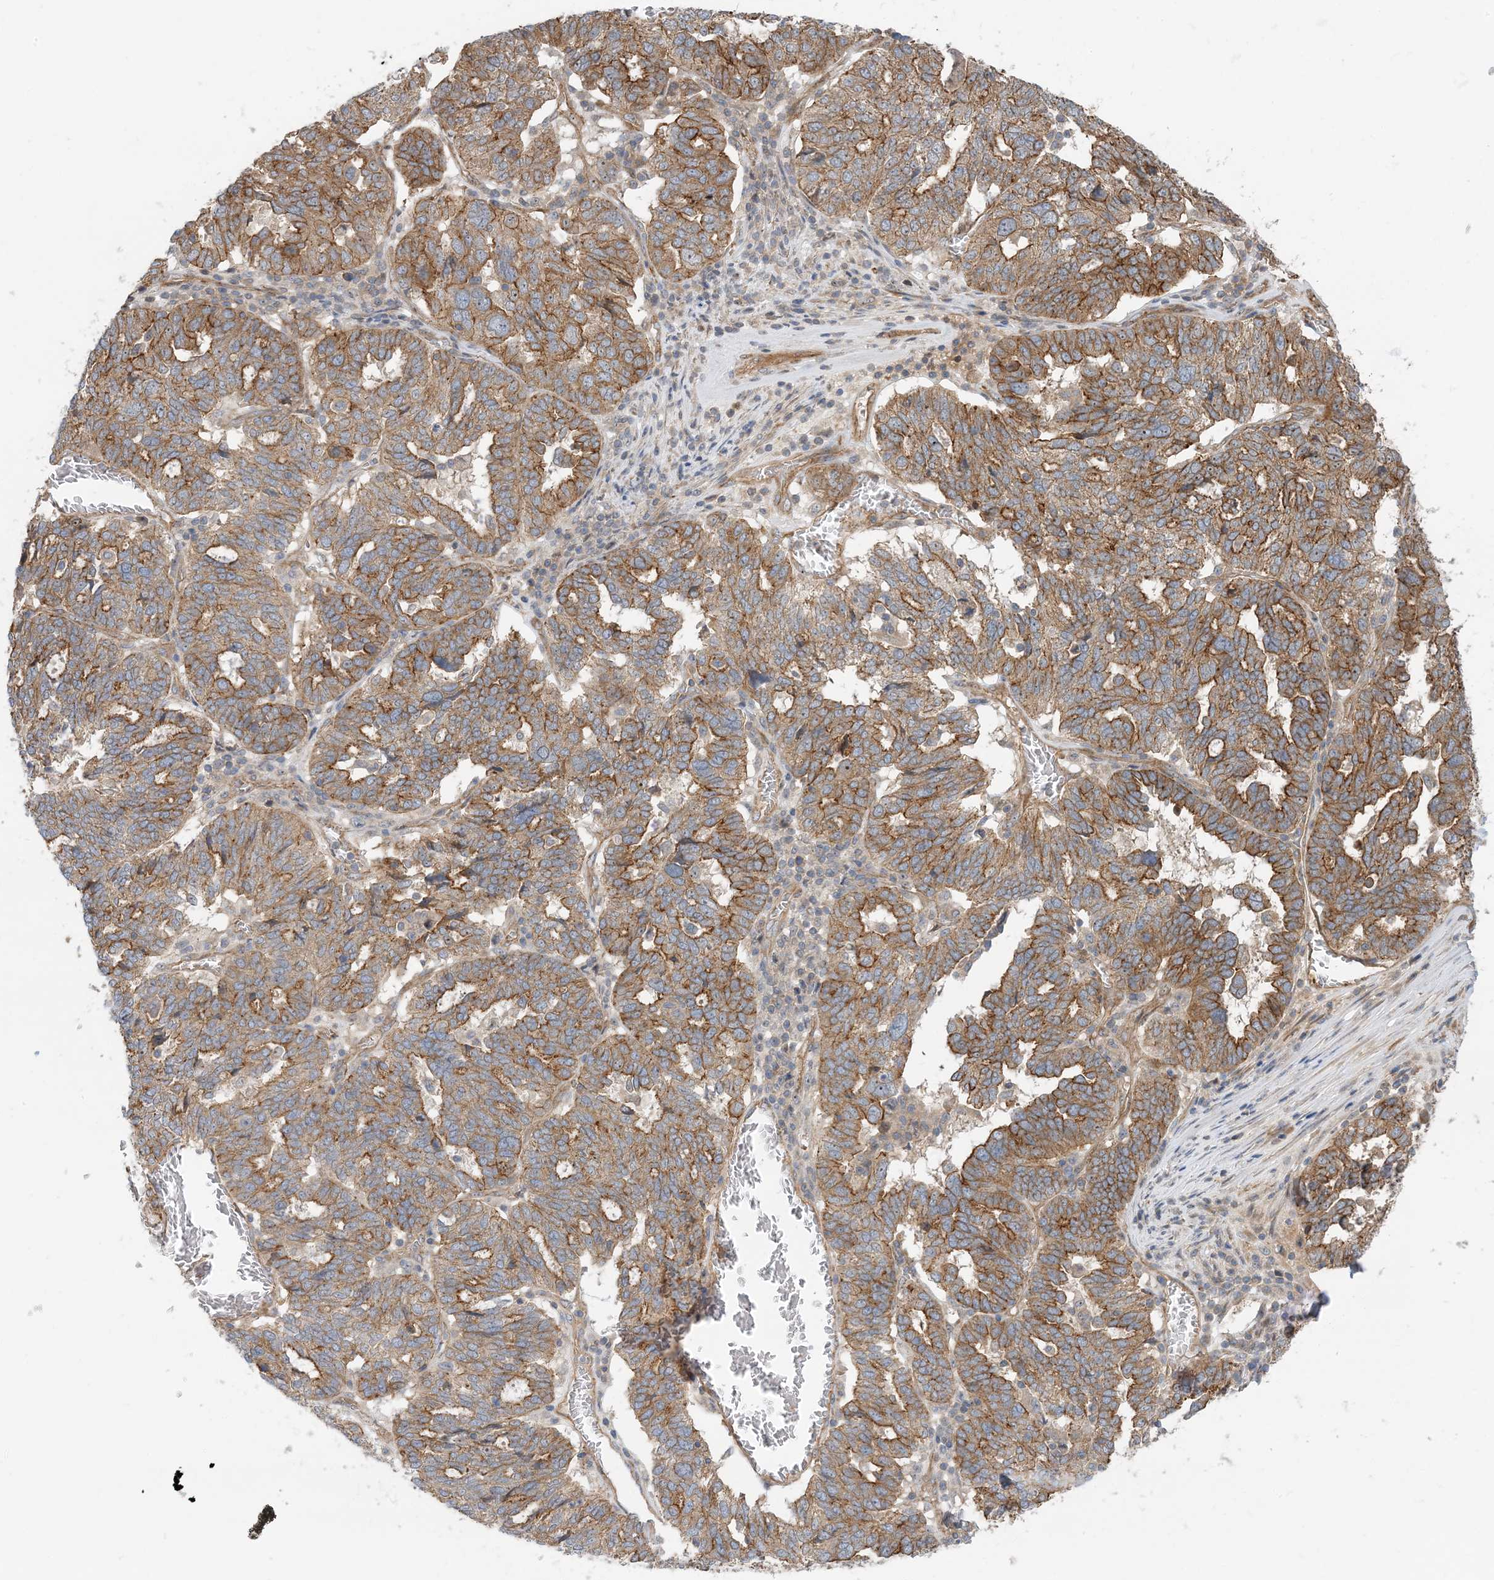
{"staining": {"intensity": "moderate", "quantity": ">75%", "location": "cytoplasmic/membranous"}, "tissue": "ovarian cancer", "cell_type": "Tumor cells", "image_type": "cancer", "snomed": [{"axis": "morphology", "description": "Cystadenocarcinoma, serous, NOS"}, {"axis": "topography", "description": "Ovary"}], "caption": "A brown stain shows moderate cytoplasmic/membranous staining of a protein in human ovarian cancer (serous cystadenocarcinoma) tumor cells.", "gene": "MYL5", "patient": {"sex": "female", "age": 59}}